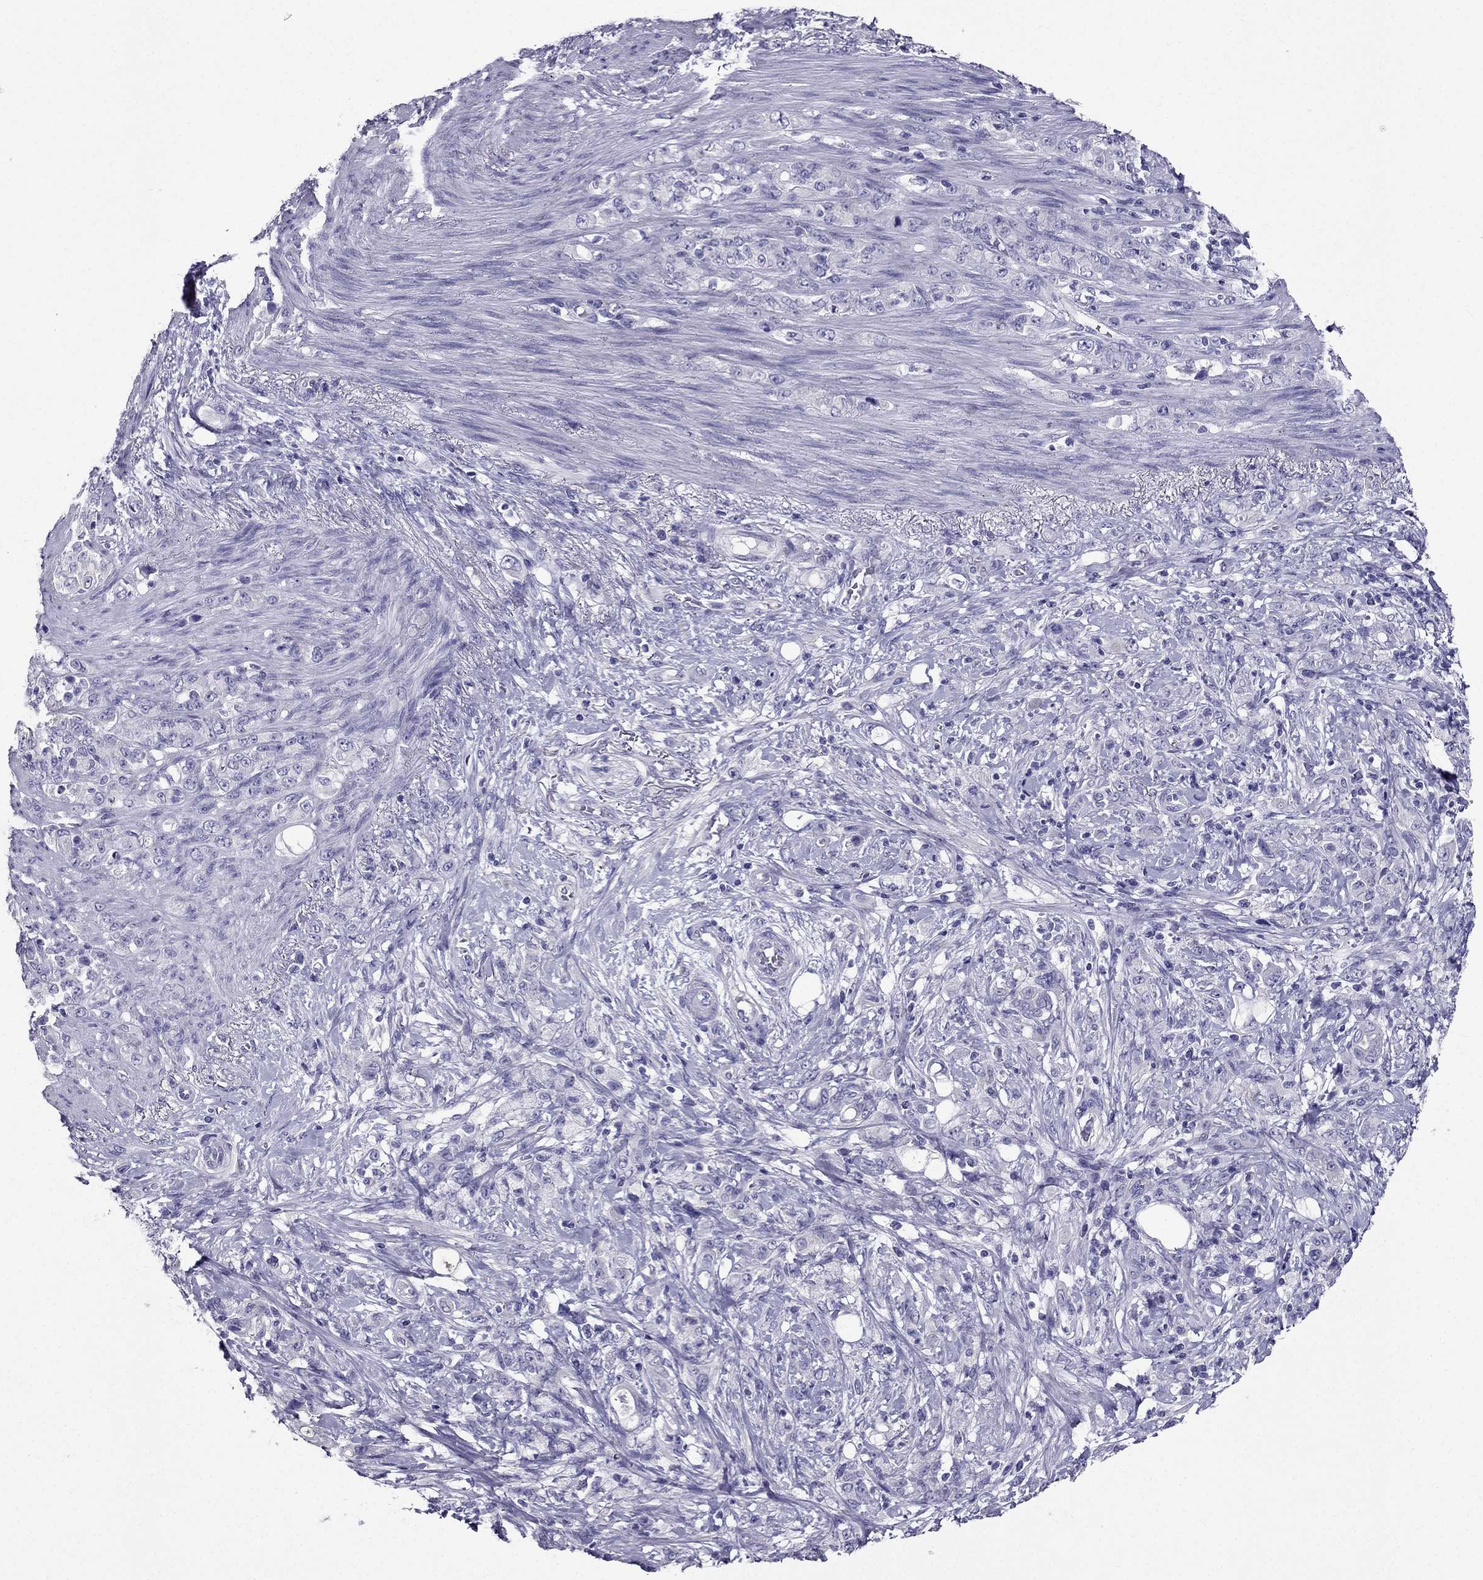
{"staining": {"intensity": "negative", "quantity": "none", "location": "none"}, "tissue": "stomach cancer", "cell_type": "Tumor cells", "image_type": "cancer", "snomed": [{"axis": "morphology", "description": "Adenocarcinoma, NOS"}, {"axis": "topography", "description": "Stomach"}], "caption": "The histopathology image shows no significant positivity in tumor cells of stomach cancer (adenocarcinoma).", "gene": "ZNF541", "patient": {"sex": "female", "age": 79}}